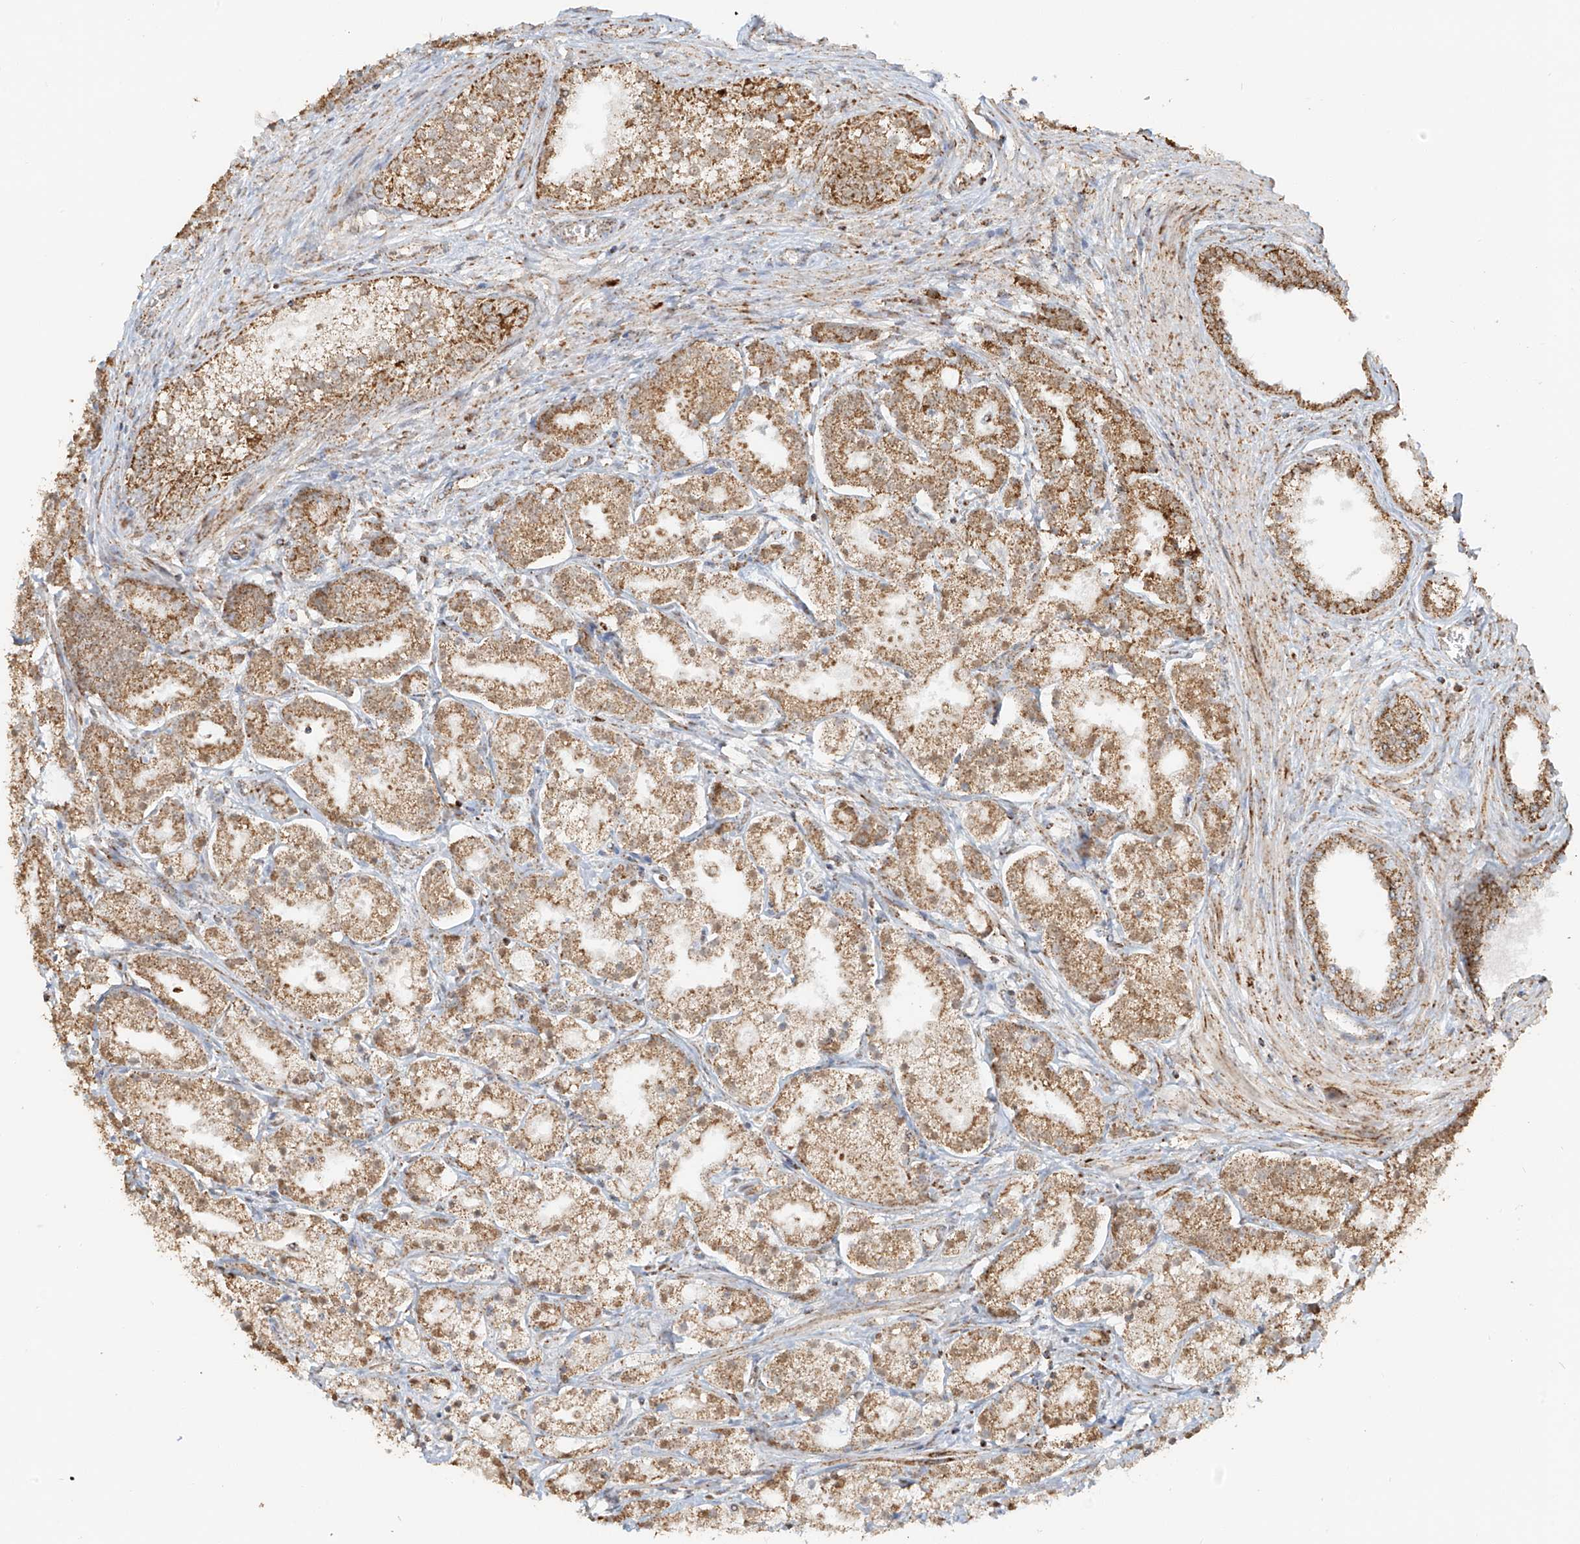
{"staining": {"intensity": "moderate", "quantity": ">75%", "location": "cytoplasmic/membranous"}, "tissue": "prostate cancer", "cell_type": "Tumor cells", "image_type": "cancer", "snomed": [{"axis": "morphology", "description": "Adenocarcinoma, High grade"}, {"axis": "topography", "description": "Prostate"}], "caption": "This micrograph displays immunohistochemistry staining of adenocarcinoma (high-grade) (prostate), with medium moderate cytoplasmic/membranous staining in about >75% of tumor cells.", "gene": "MIPEP", "patient": {"sex": "male", "age": 69}}